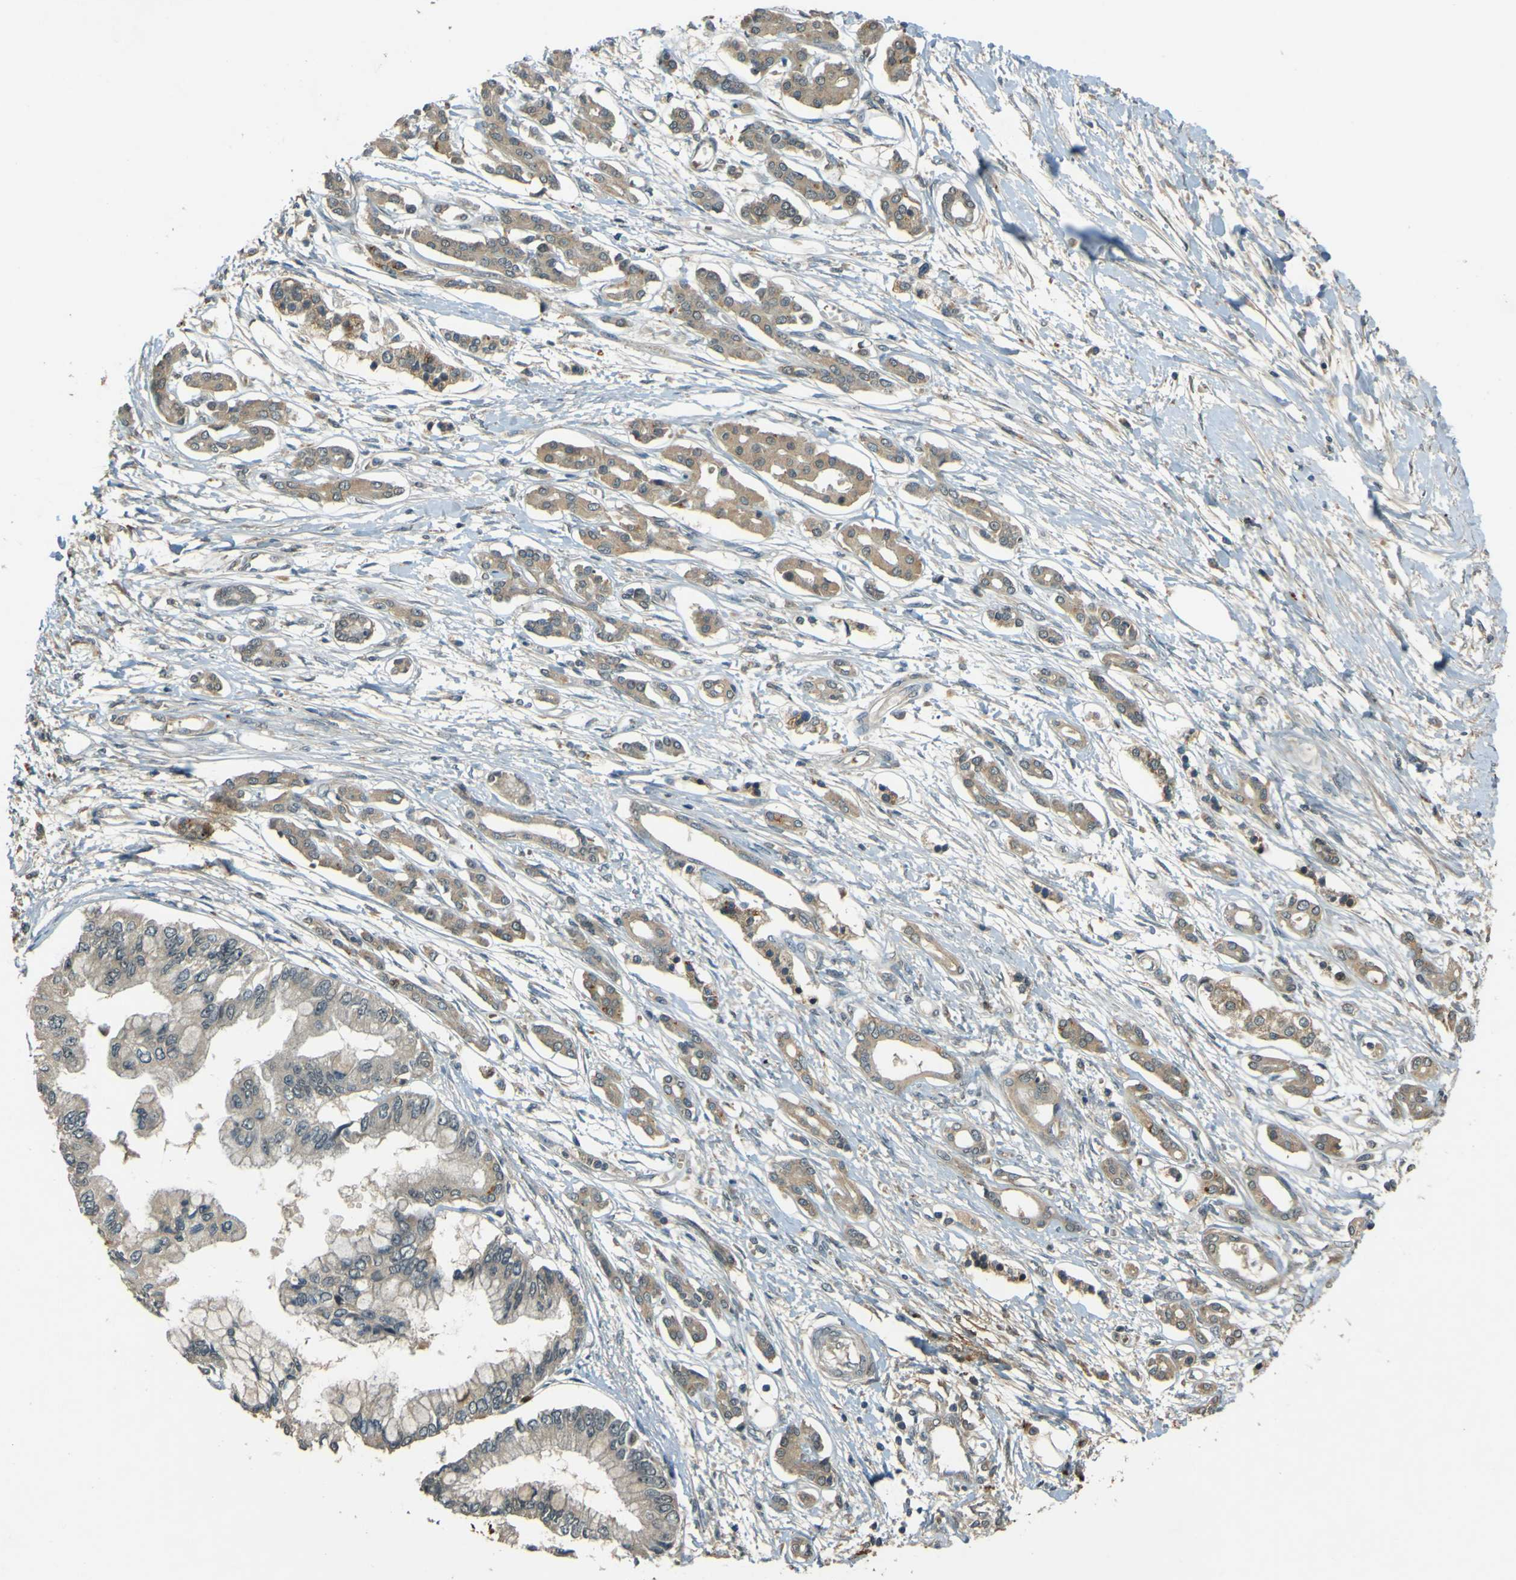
{"staining": {"intensity": "weak", "quantity": ">75%", "location": "cytoplasmic/membranous"}, "tissue": "pancreatic cancer", "cell_type": "Tumor cells", "image_type": "cancer", "snomed": [{"axis": "morphology", "description": "Adenocarcinoma, NOS"}, {"axis": "topography", "description": "Pancreas"}], "caption": "The immunohistochemical stain labels weak cytoplasmic/membranous staining in tumor cells of pancreatic cancer (adenocarcinoma) tissue.", "gene": "MPDZ", "patient": {"sex": "male", "age": 56}}